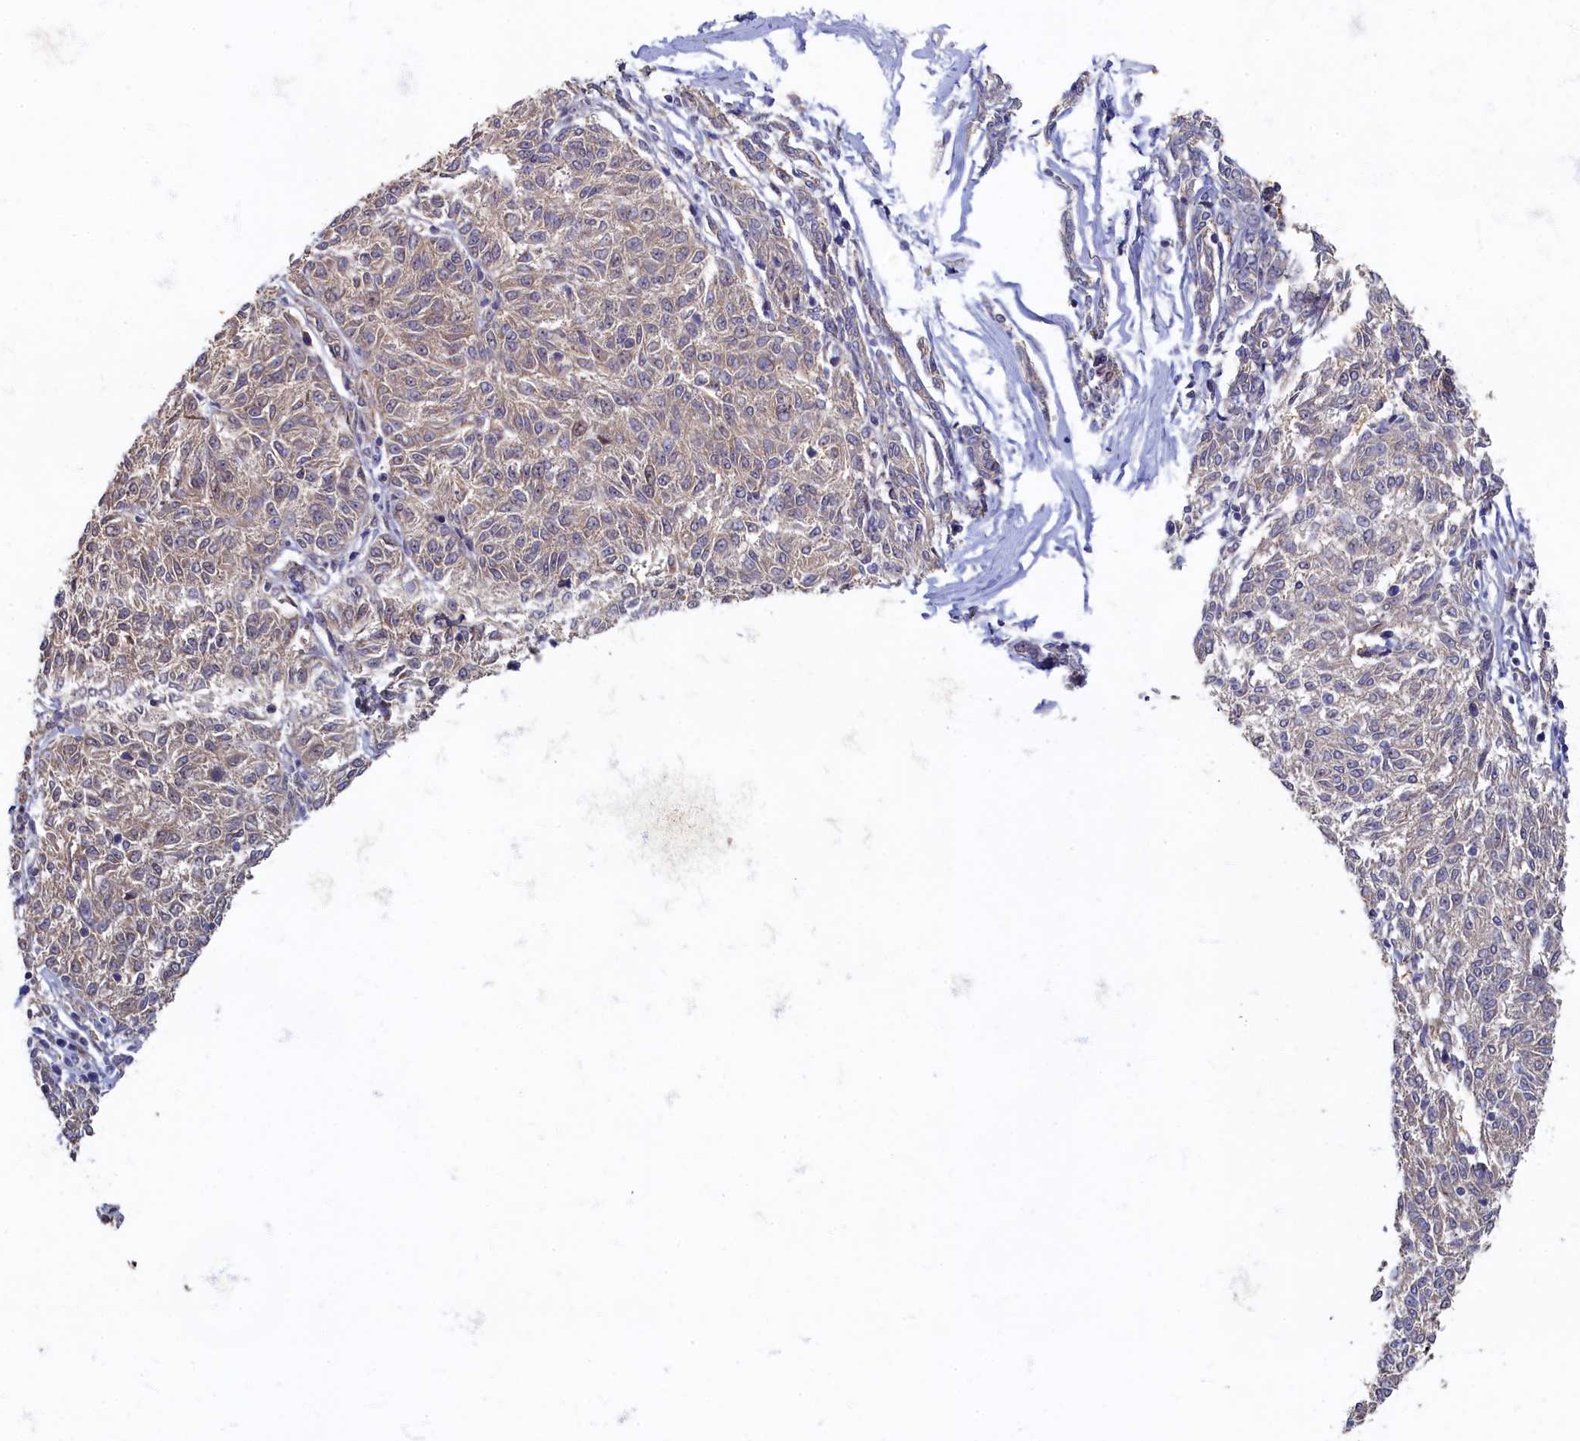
{"staining": {"intensity": "weak", "quantity": "<25%", "location": "cytoplasmic/membranous"}, "tissue": "melanoma", "cell_type": "Tumor cells", "image_type": "cancer", "snomed": [{"axis": "morphology", "description": "Malignant melanoma, NOS"}, {"axis": "topography", "description": "Skin"}], "caption": "The immunohistochemistry histopathology image has no significant expression in tumor cells of malignant melanoma tissue.", "gene": "HUNK", "patient": {"sex": "female", "age": 72}}